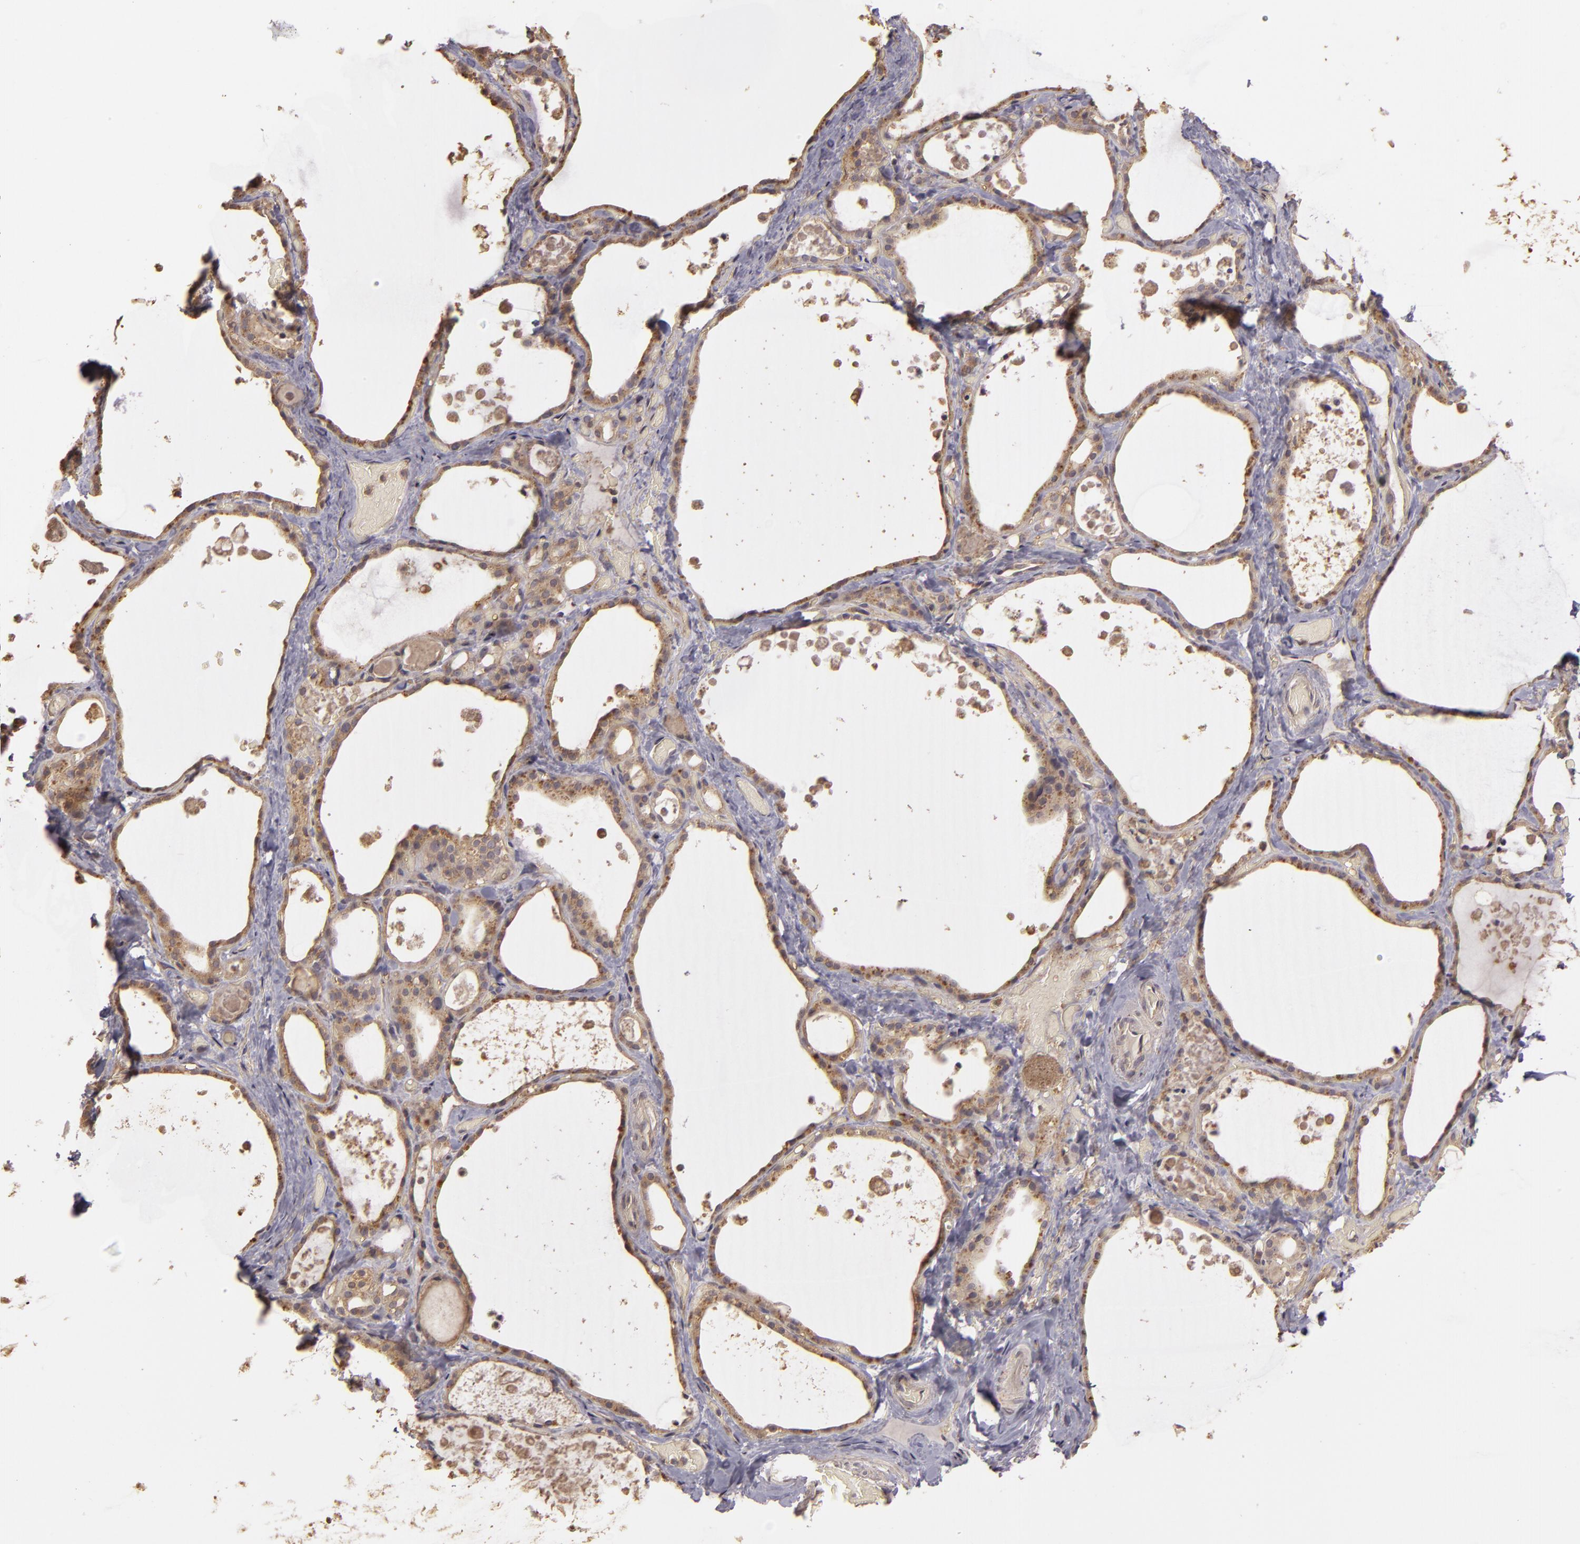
{"staining": {"intensity": "moderate", "quantity": ">75%", "location": "cytoplasmic/membranous"}, "tissue": "thyroid gland", "cell_type": "Glandular cells", "image_type": "normal", "snomed": [{"axis": "morphology", "description": "Normal tissue, NOS"}, {"axis": "topography", "description": "Thyroid gland"}], "caption": "Glandular cells exhibit medium levels of moderate cytoplasmic/membranous positivity in about >75% of cells in benign human thyroid gland. The staining was performed using DAB, with brown indicating positive protein expression. Nuclei are stained blue with hematoxylin.", "gene": "HRAS", "patient": {"sex": "male", "age": 61}}